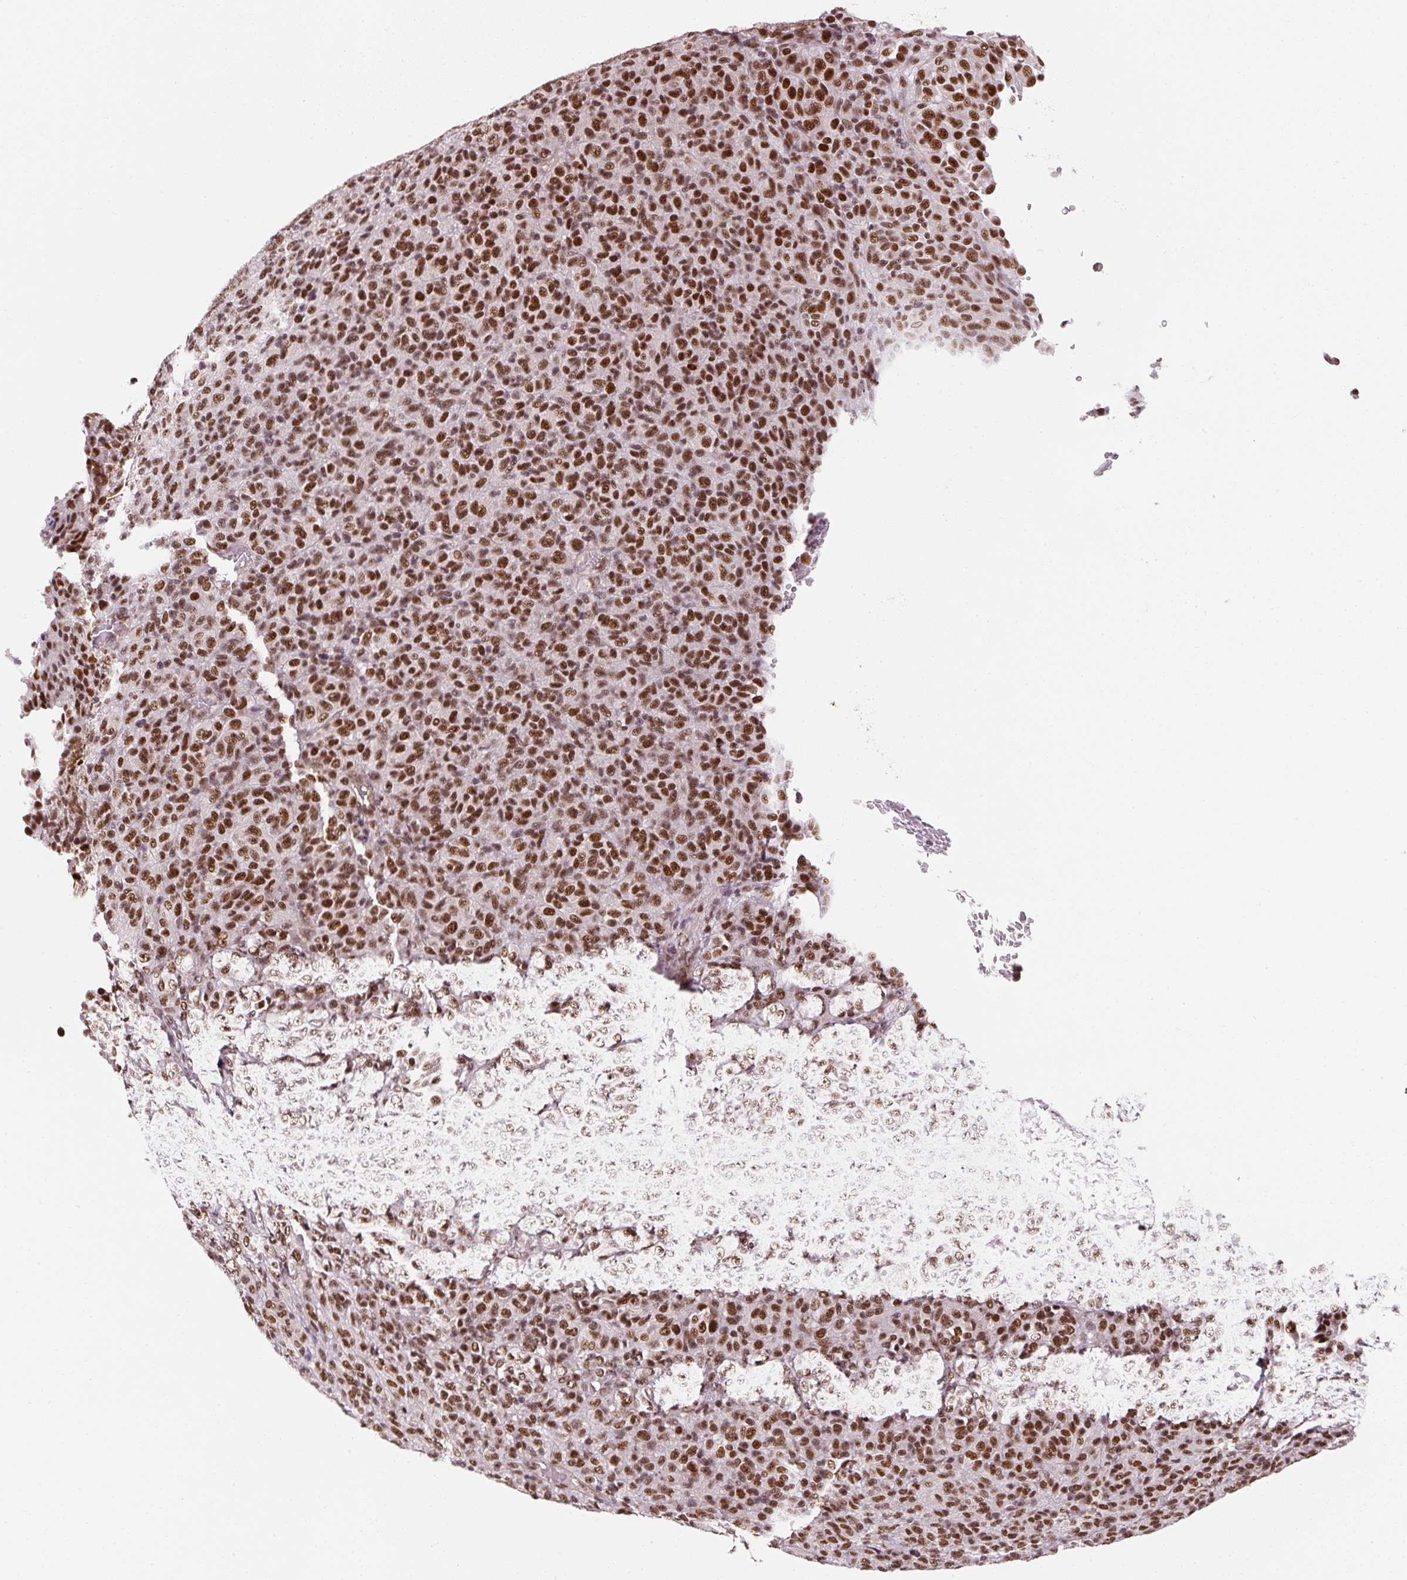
{"staining": {"intensity": "strong", "quantity": ">75%", "location": "nuclear"}, "tissue": "melanoma", "cell_type": "Tumor cells", "image_type": "cancer", "snomed": [{"axis": "morphology", "description": "Malignant melanoma, Metastatic site"}, {"axis": "topography", "description": "Brain"}], "caption": "A high-resolution micrograph shows immunohistochemistry staining of malignant melanoma (metastatic site), which demonstrates strong nuclear expression in approximately >75% of tumor cells.", "gene": "U2AF2", "patient": {"sex": "female", "age": 56}}